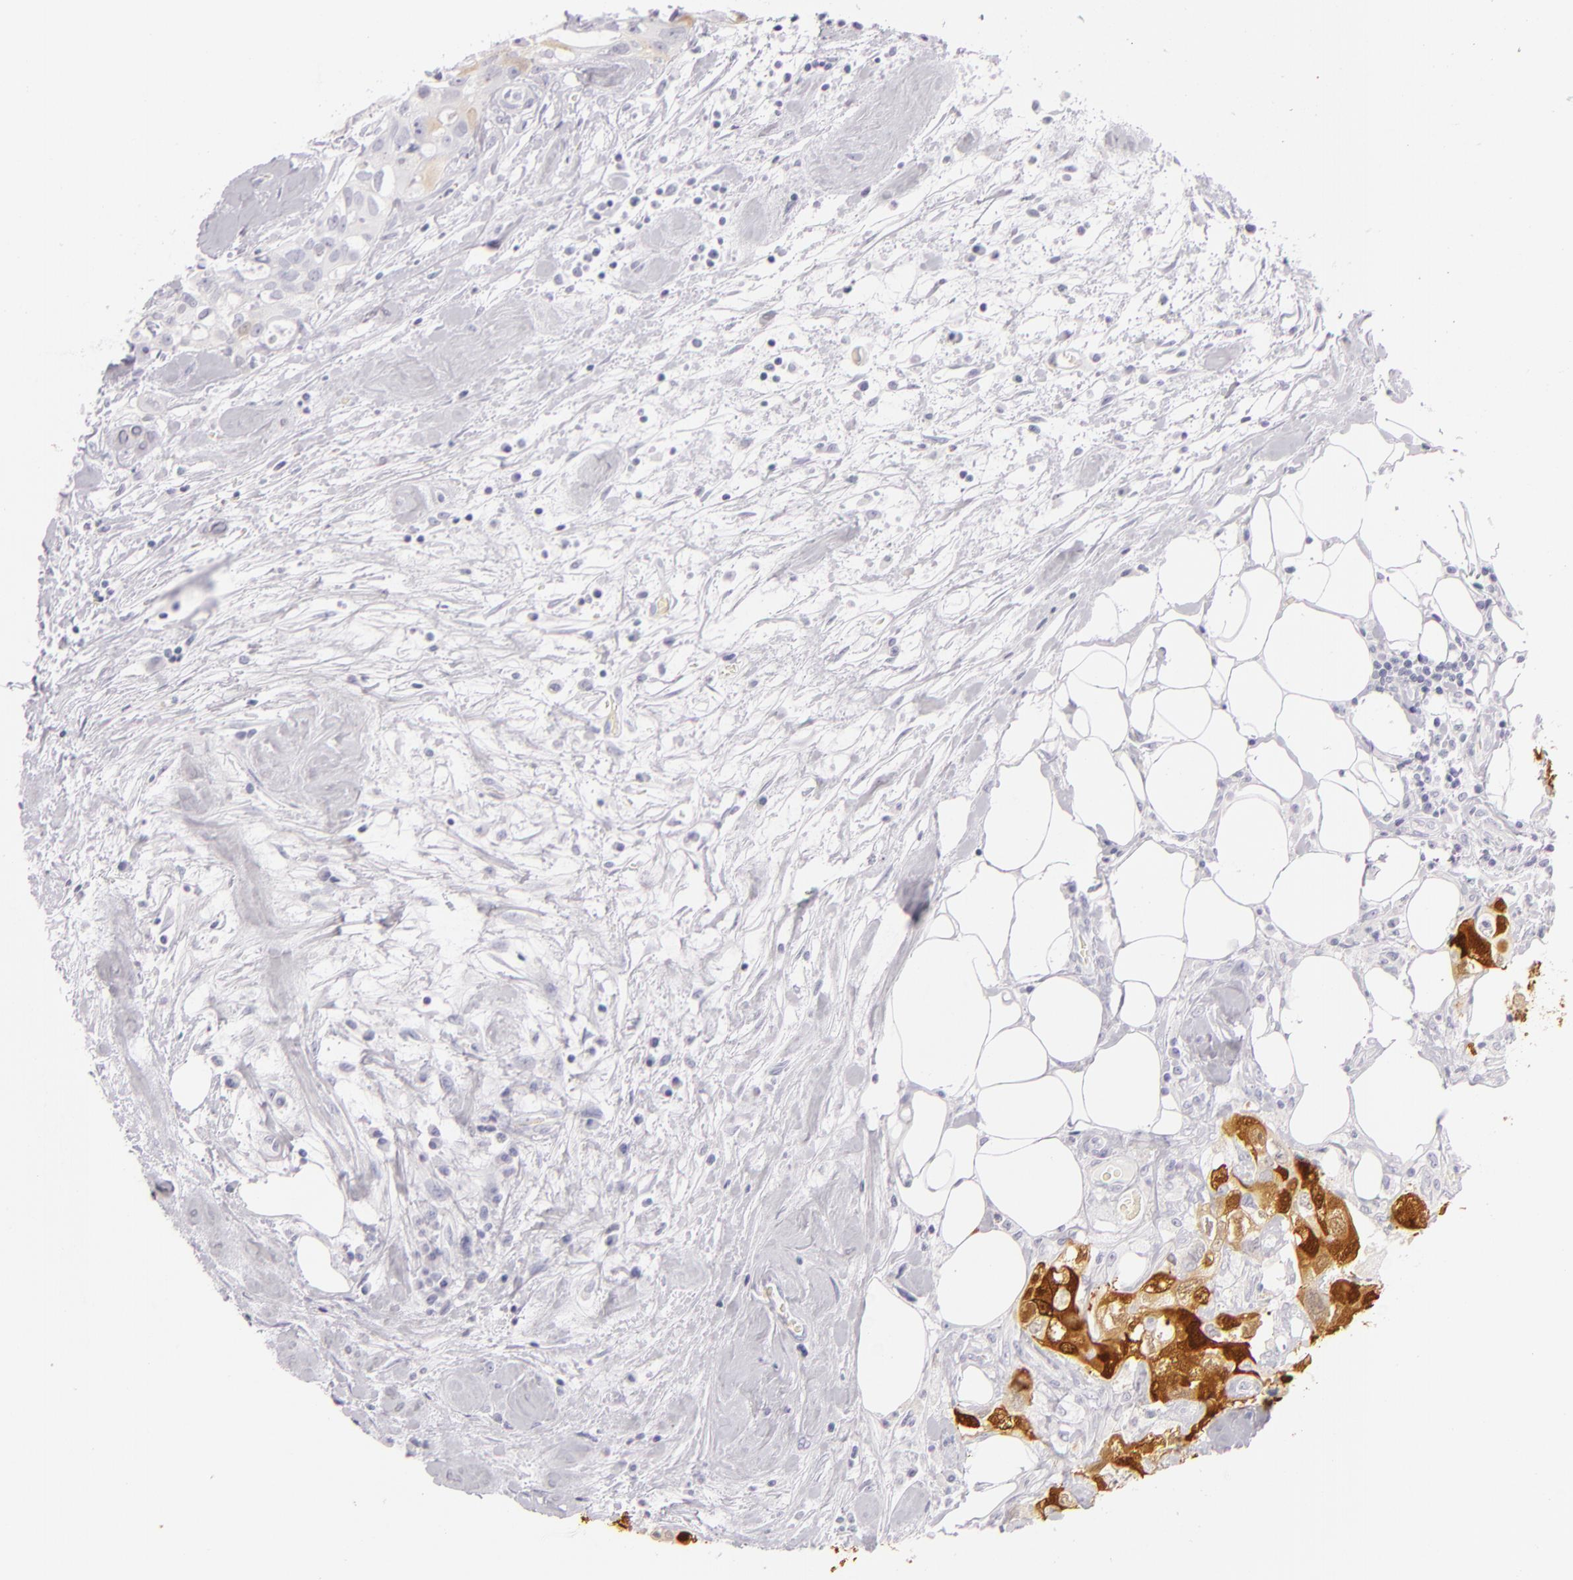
{"staining": {"intensity": "strong", "quantity": "<25%", "location": "cytoplasmic/membranous"}, "tissue": "colorectal cancer", "cell_type": "Tumor cells", "image_type": "cancer", "snomed": [{"axis": "morphology", "description": "Adenocarcinoma, NOS"}, {"axis": "topography", "description": "Rectum"}], "caption": "A brown stain shows strong cytoplasmic/membranous expression of a protein in human colorectal adenocarcinoma tumor cells.", "gene": "FABP1", "patient": {"sex": "female", "age": 57}}